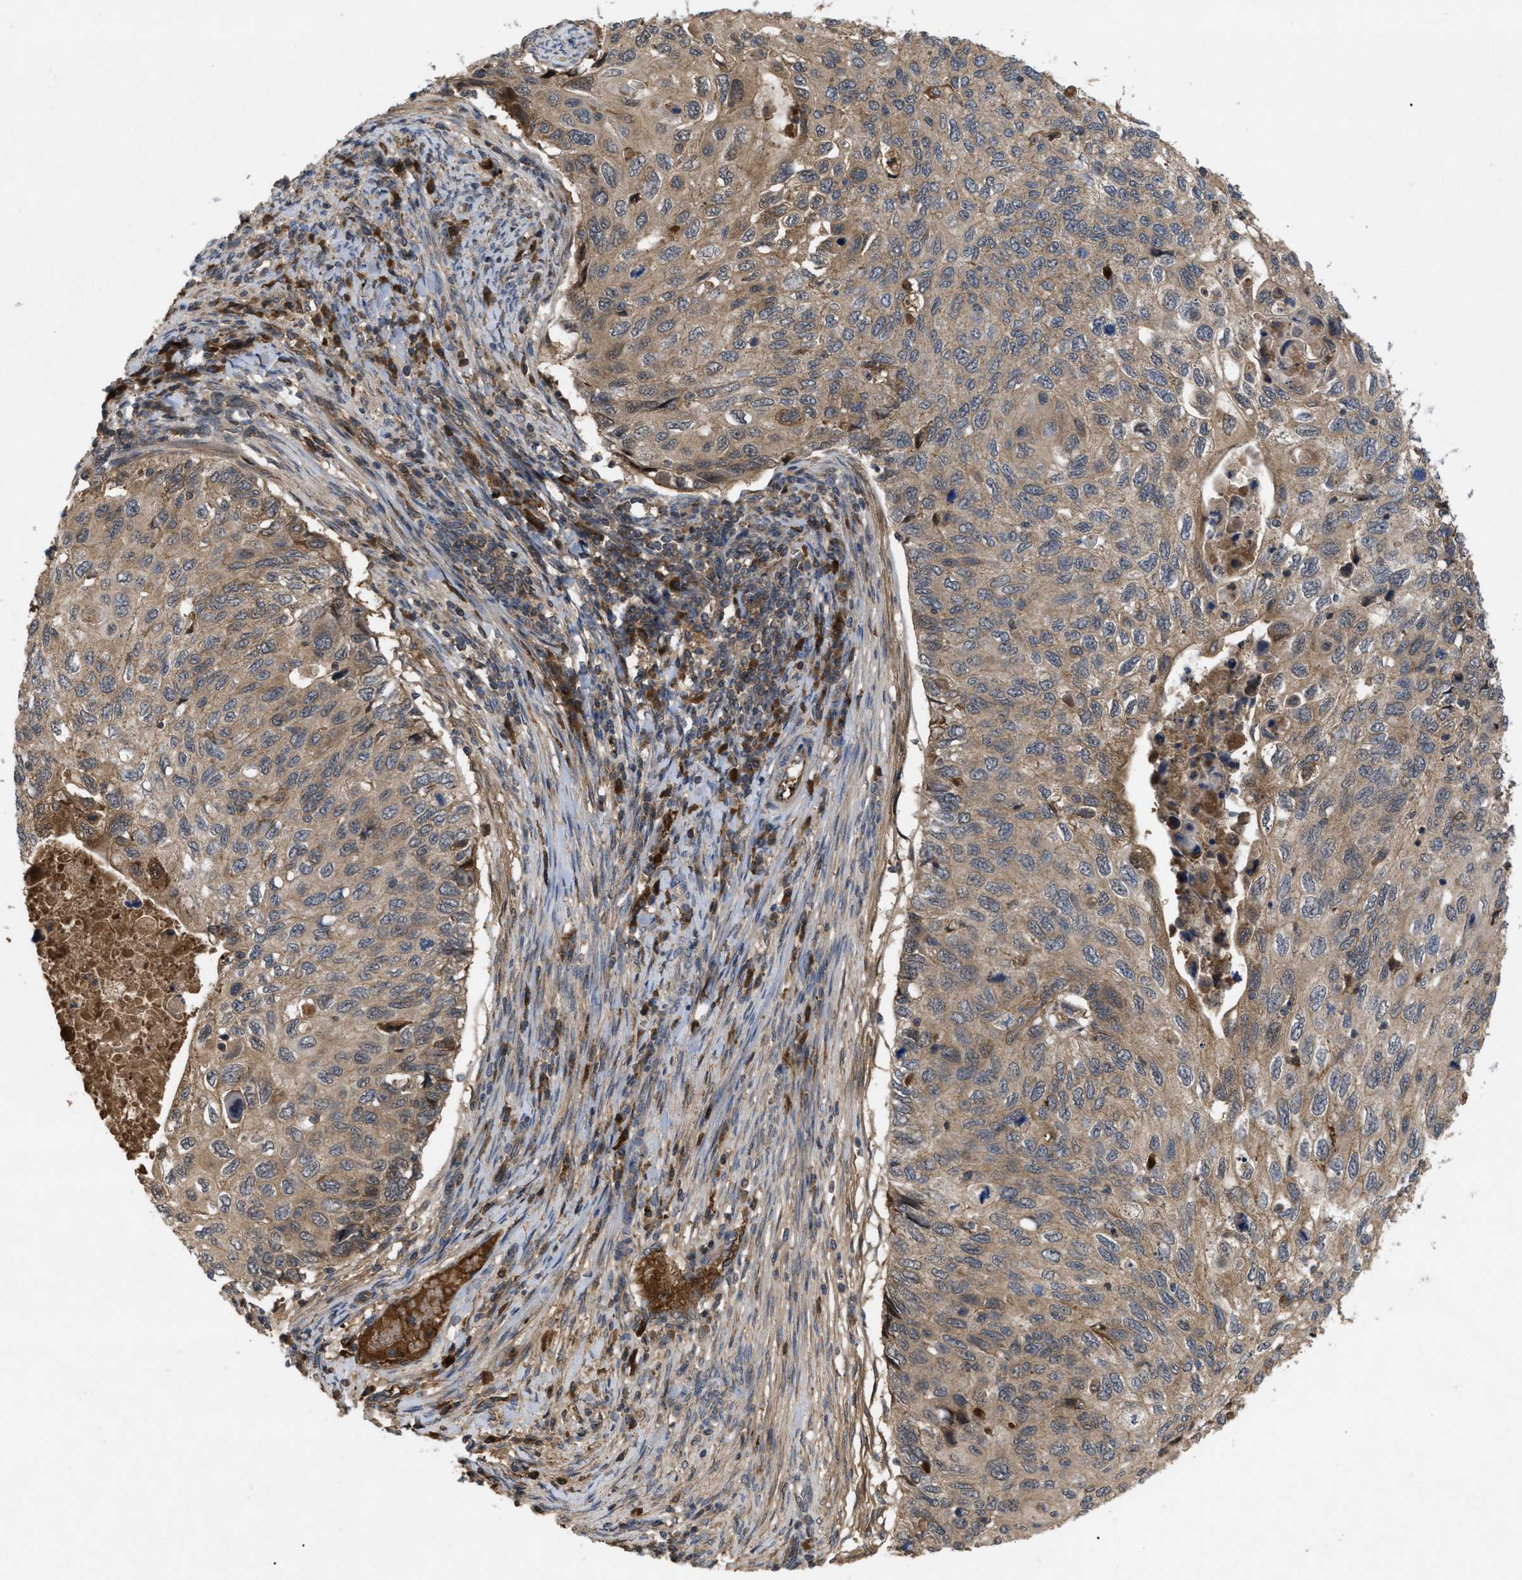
{"staining": {"intensity": "moderate", "quantity": ">75%", "location": "cytoplasmic/membranous"}, "tissue": "cervical cancer", "cell_type": "Tumor cells", "image_type": "cancer", "snomed": [{"axis": "morphology", "description": "Squamous cell carcinoma, NOS"}, {"axis": "topography", "description": "Cervix"}], "caption": "This is an image of IHC staining of squamous cell carcinoma (cervical), which shows moderate positivity in the cytoplasmic/membranous of tumor cells.", "gene": "RAB2A", "patient": {"sex": "female", "age": 70}}